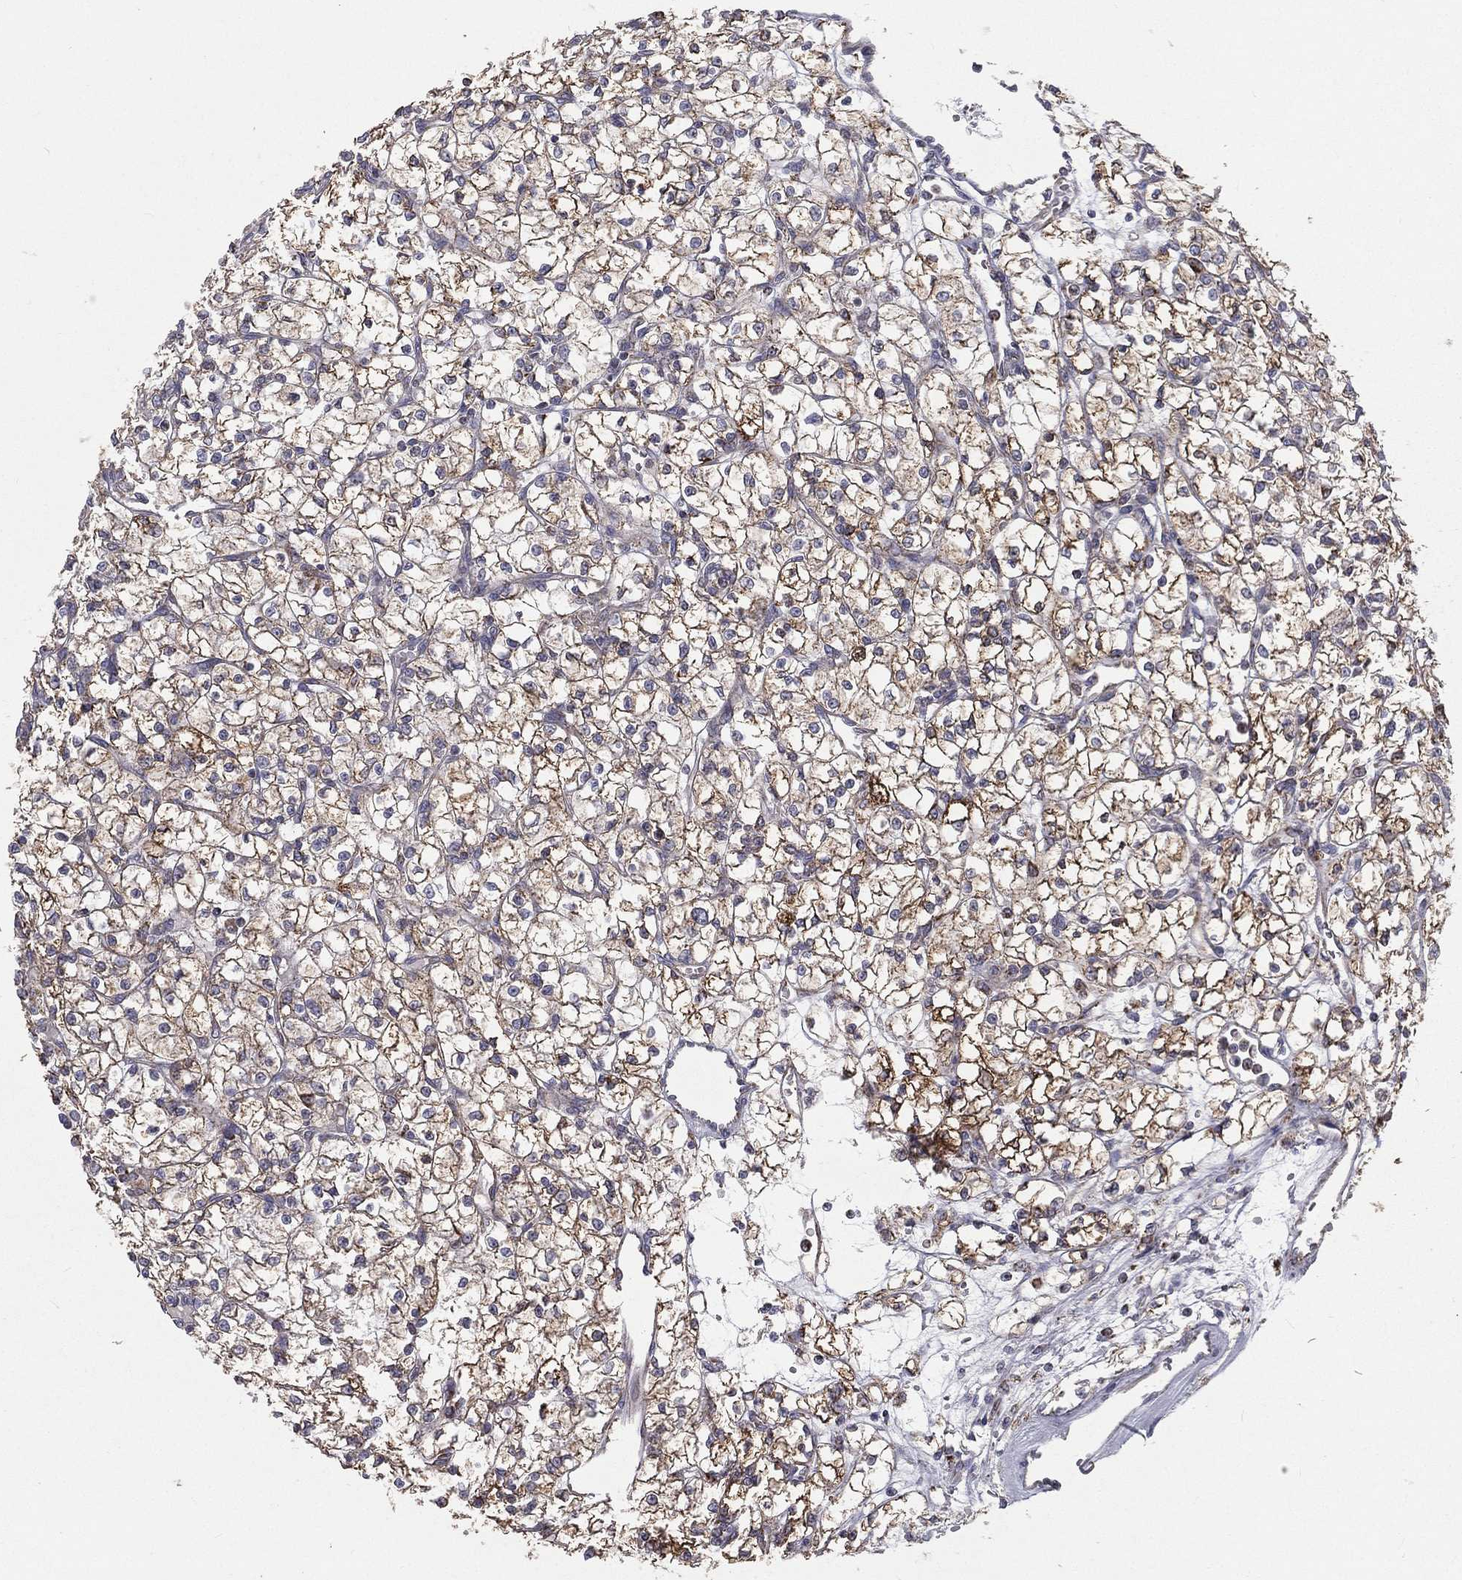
{"staining": {"intensity": "moderate", "quantity": ">75%", "location": "cytoplasmic/membranous"}, "tissue": "renal cancer", "cell_type": "Tumor cells", "image_type": "cancer", "snomed": [{"axis": "morphology", "description": "Adenocarcinoma, NOS"}, {"axis": "topography", "description": "Kidney"}], "caption": "Immunohistochemical staining of human renal cancer (adenocarcinoma) shows moderate cytoplasmic/membranous protein expression in about >75% of tumor cells.", "gene": "HADH", "patient": {"sex": "female", "age": 64}}